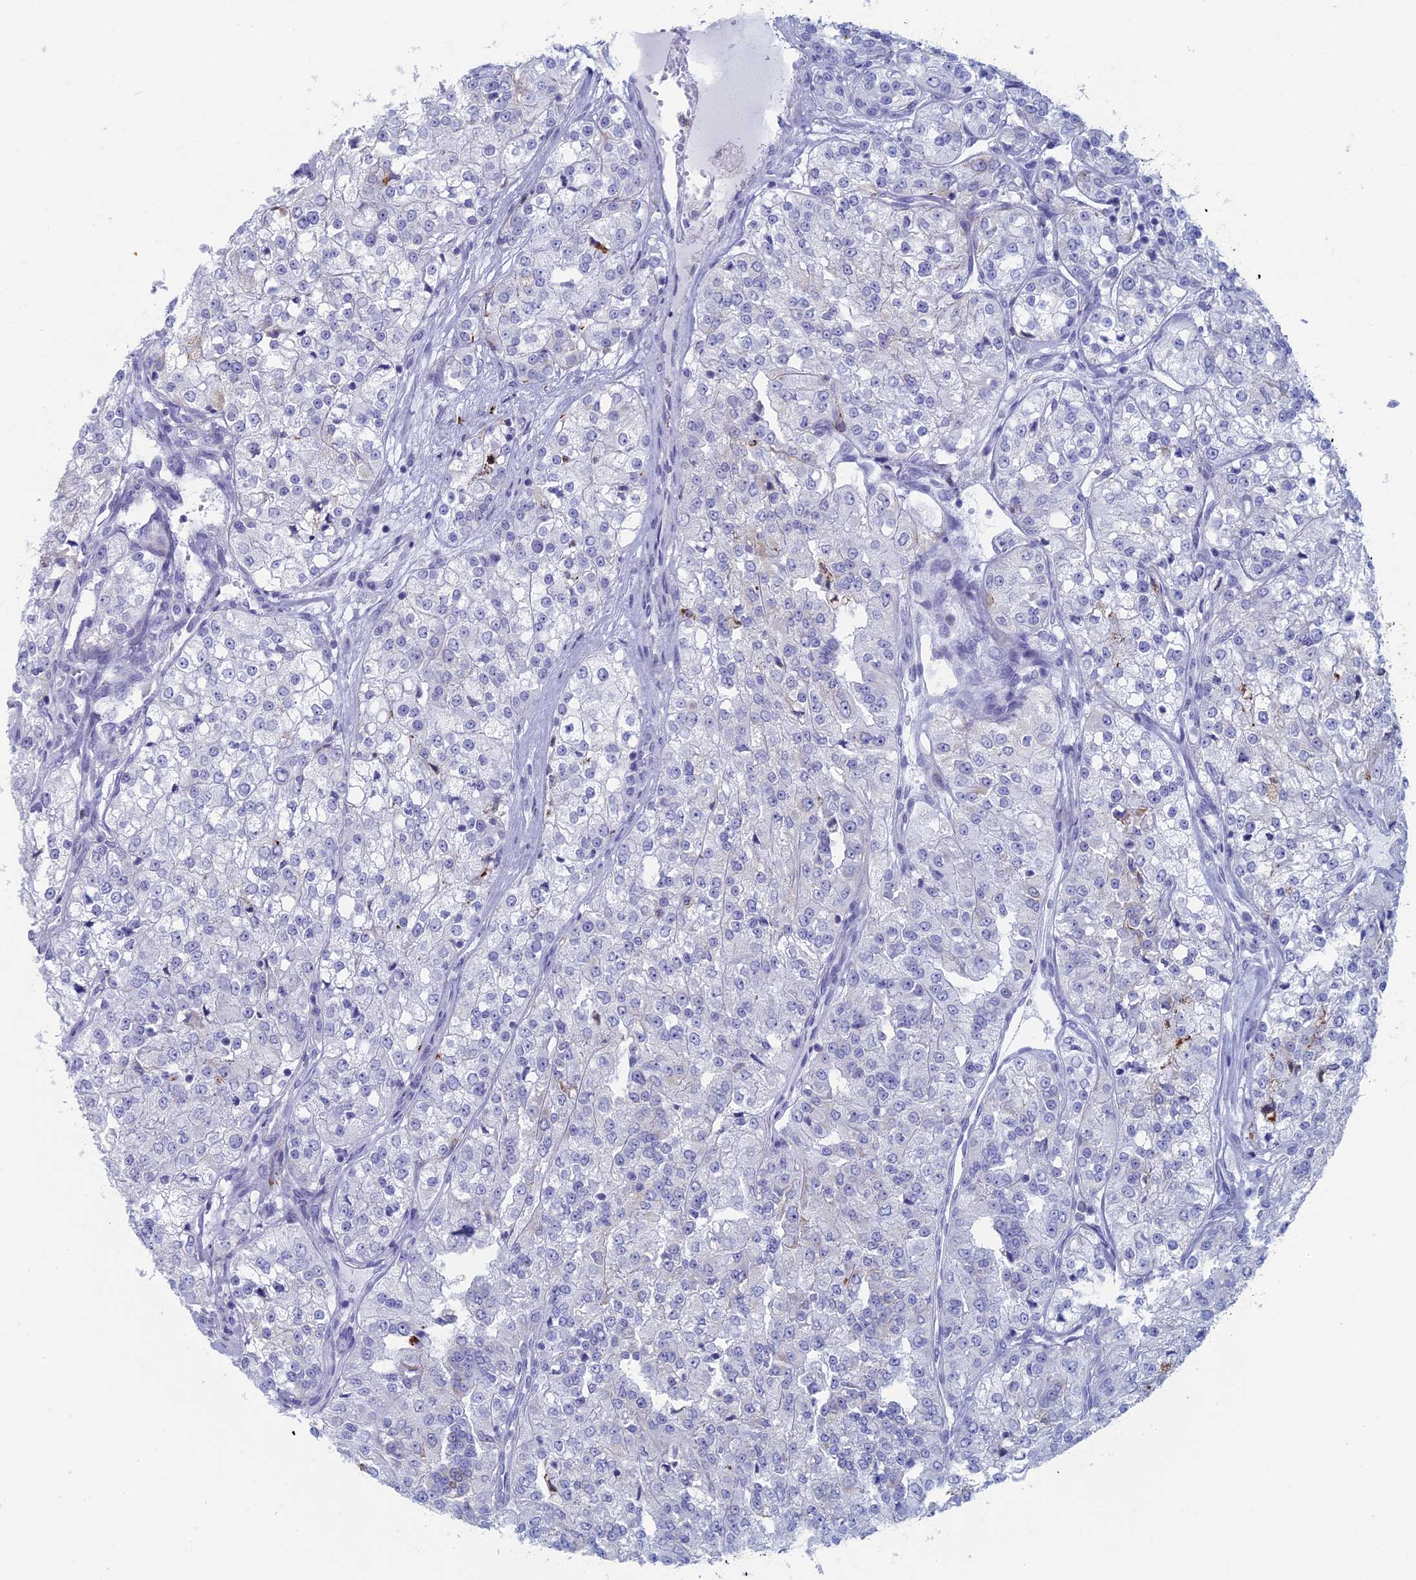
{"staining": {"intensity": "negative", "quantity": "none", "location": "none"}, "tissue": "renal cancer", "cell_type": "Tumor cells", "image_type": "cancer", "snomed": [{"axis": "morphology", "description": "Adenocarcinoma, NOS"}, {"axis": "topography", "description": "Kidney"}], "caption": "A micrograph of renal cancer (adenocarcinoma) stained for a protein reveals no brown staining in tumor cells.", "gene": "ALMS1", "patient": {"sex": "female", "age": 63}}